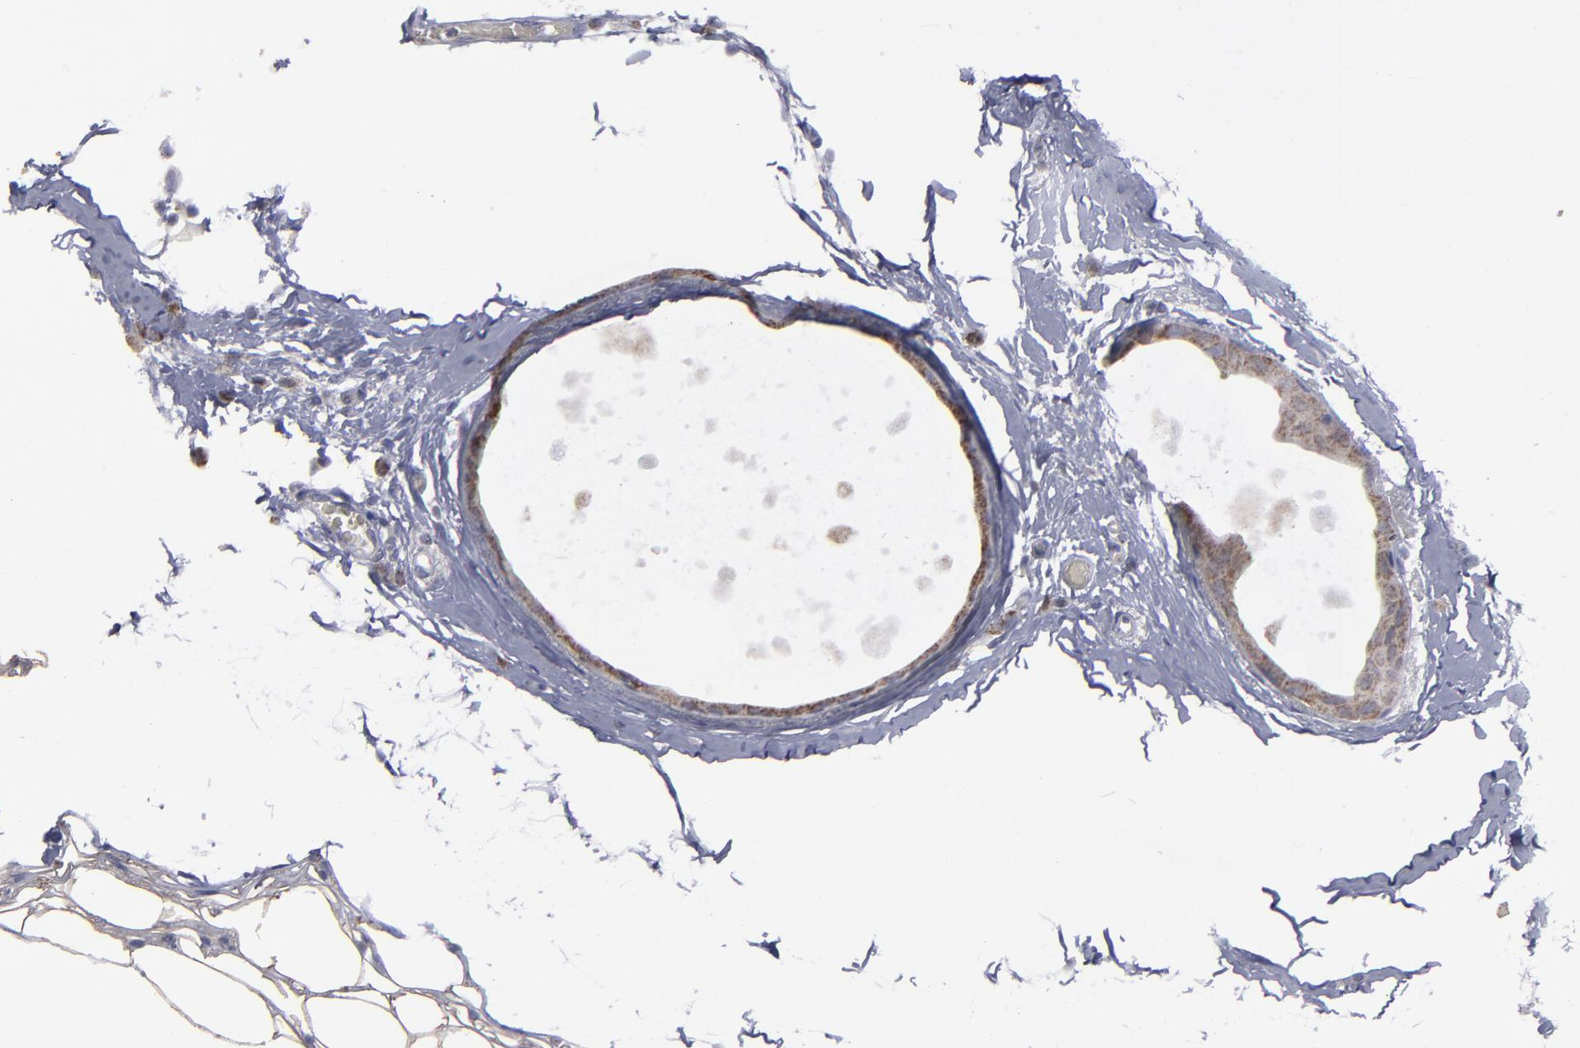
{"staining": {"intensity": "moderate", "quantity": ">75%", "location": "cytoplasmic/membranous"}, "tissue": "breast cancer", "cell_type": "Tumor cells", "image_type": "cancer", "snomed": [{"axis": "morphology", "description": "Lobular carcinoma"}, {"axis": "topography", "description": "Breast"}], "caption": "This is an image of IHC staining of lobular carcinoma (breast), which shows moderate staining in the cytoplasmic/membranous of tumor cells.", "gene": "MYOM2", "patient": {"sex": "female", "age": 55}}